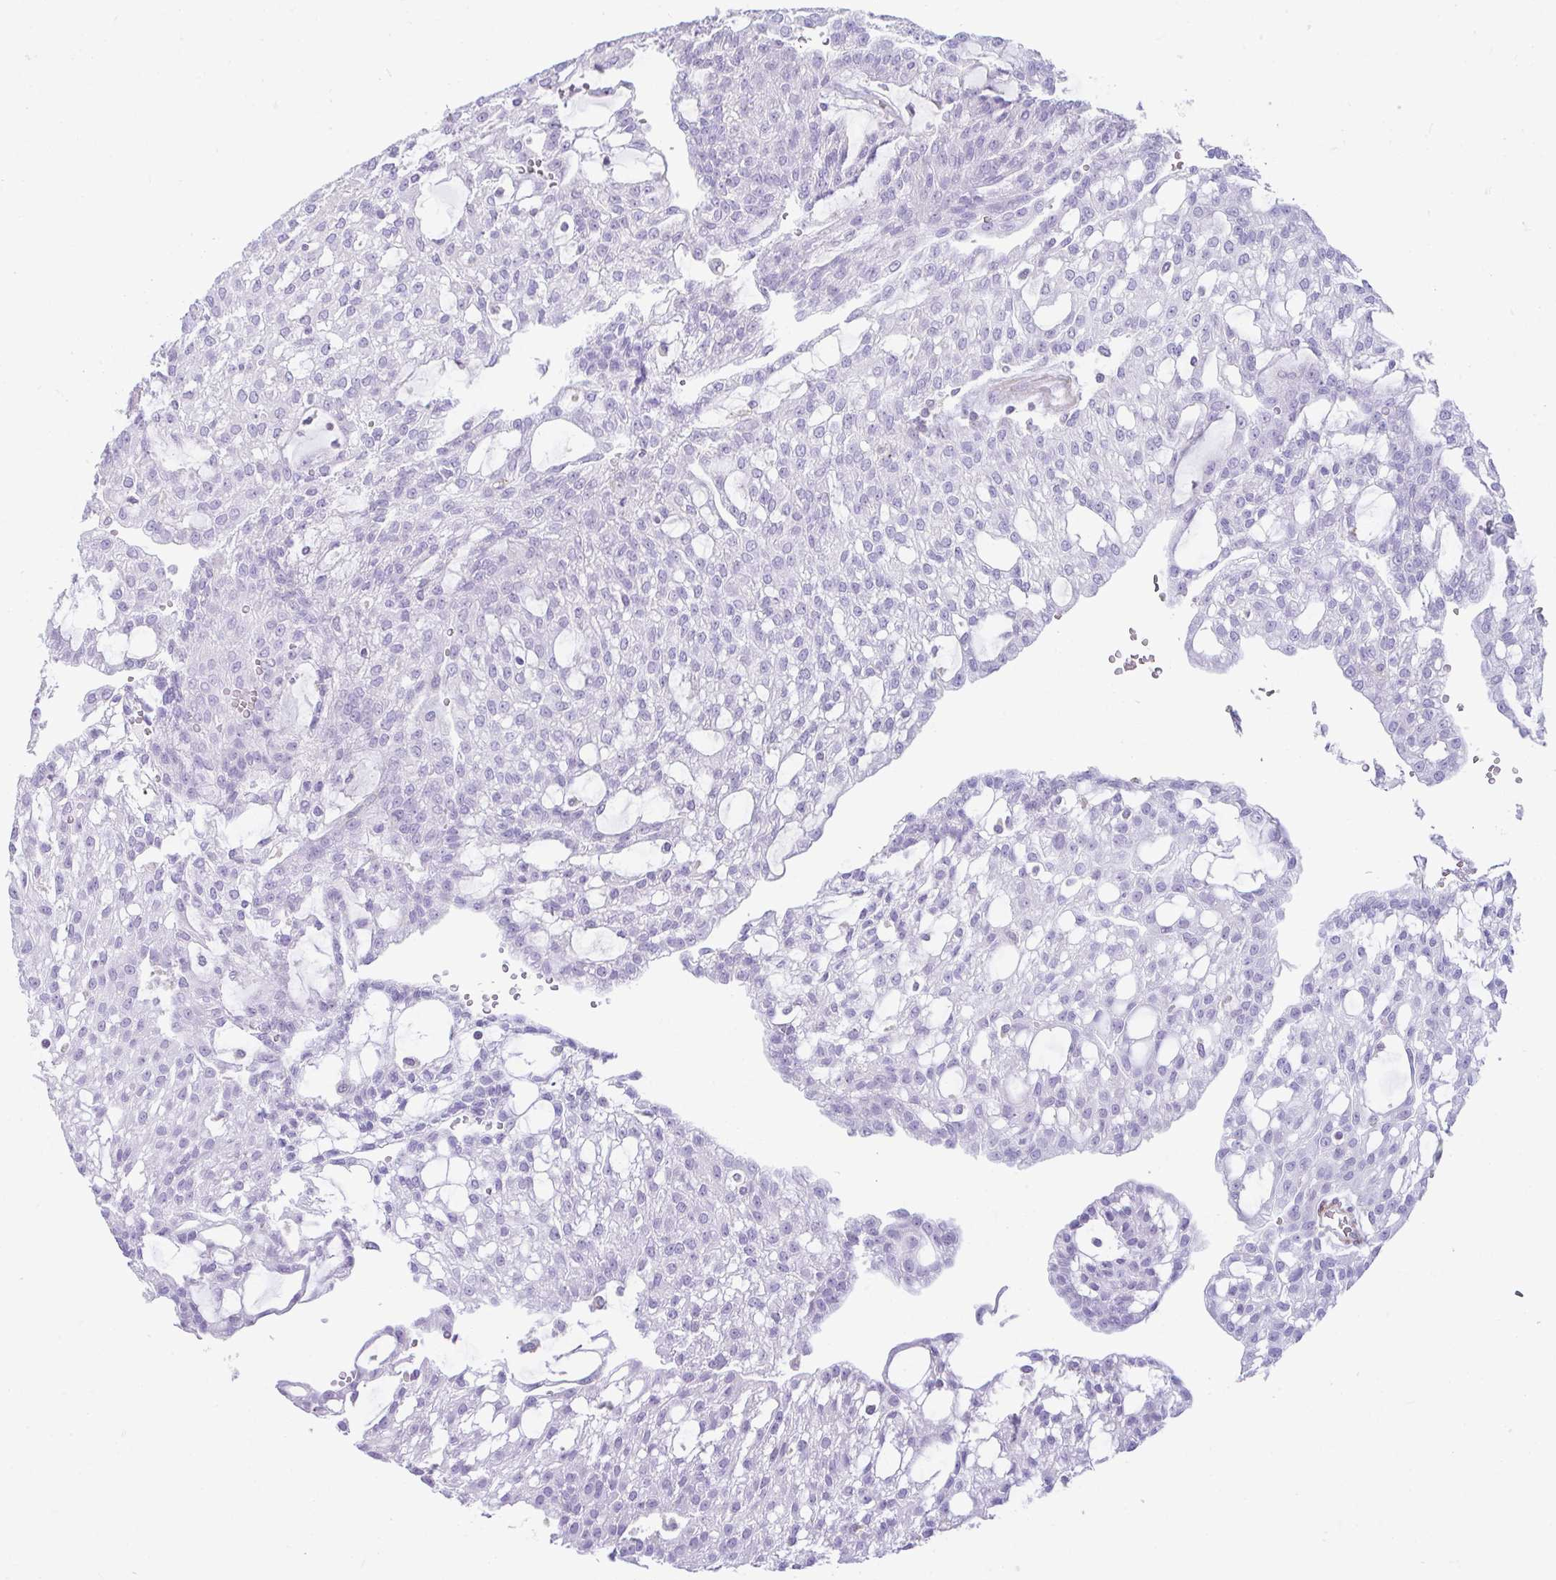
{"staining": {"intensity": "negative", "quantity": "none", "location": "none"}, "tissue": "renal cancer", "cell_type": "Tumor cells", "image_type": "cancer", "snomed": [{"axis": "morphology", "description": "Adenocarcinoma, NOS"}, {"axis": "topography", "description": "Kidney"}], "caption": "A micrograph of human renal adenocarcinoma is negative for staining in tumor cells. (DAB IHC with hematoxylin counter stain).", "gene": "CDRT15", "patient": {"sex": "male", "age": 63}}